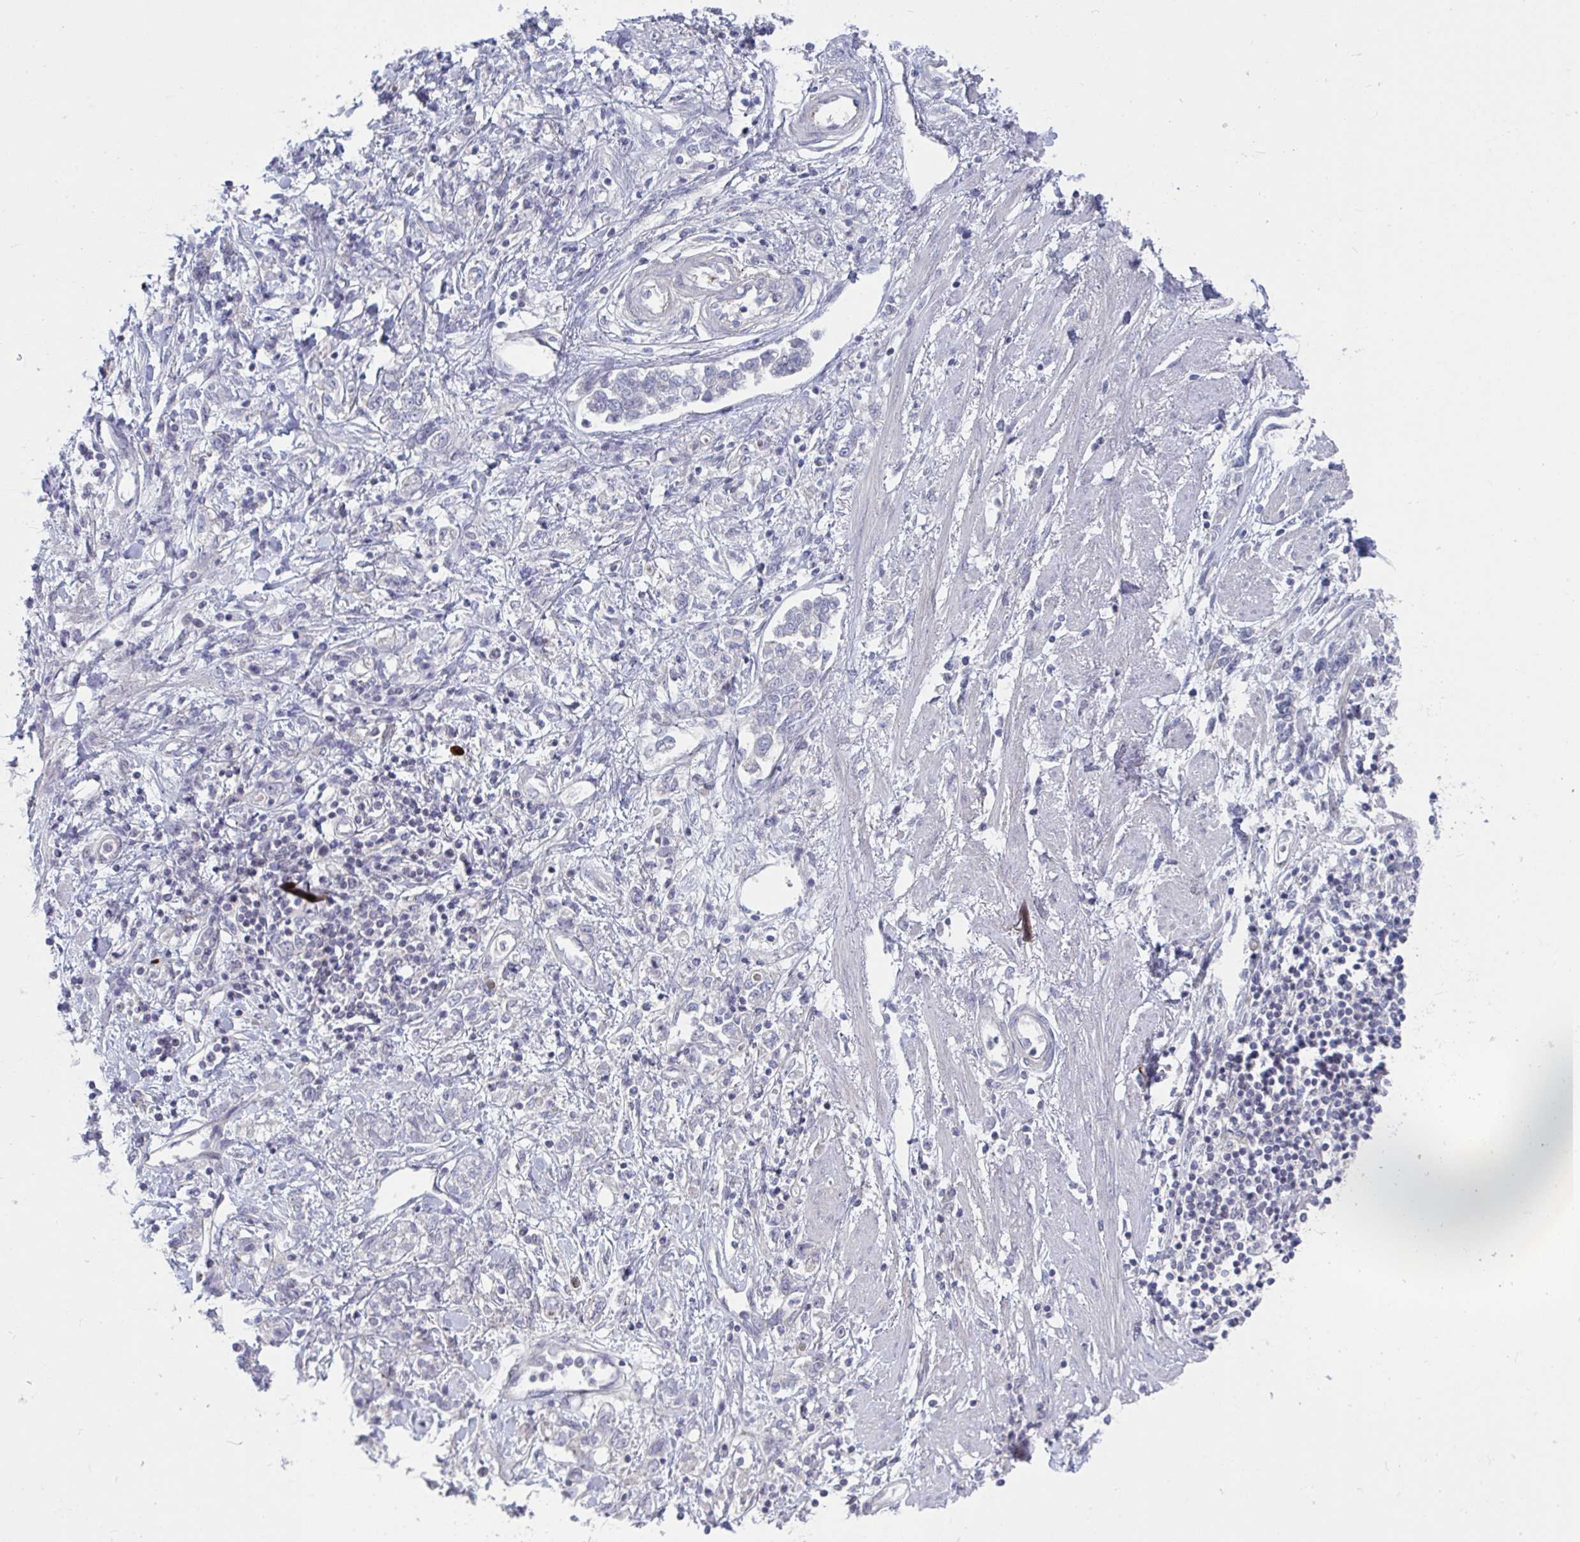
{"staining": {"intensity": "negative", "quantity": "none", "location": "none"}, "tissue": "stomach cancer", "cell_type": "Tumor cells", "image_type": "cancer", "snomed": [{"axis": "morphology", "description": "Adenocarcinoma, NOS"}, {"axis": "topography", "description": "Stomach"}], "caption": "There is no significant positivity in tumor cells of stomach cancer. The staining is performed using DAB (3,3'-diaminobenzidine) brown chromogen with nuclei counter-stained in using hematoxylin.", "gene": "STK26", "patient": {"sex": "female", "age": 76}}